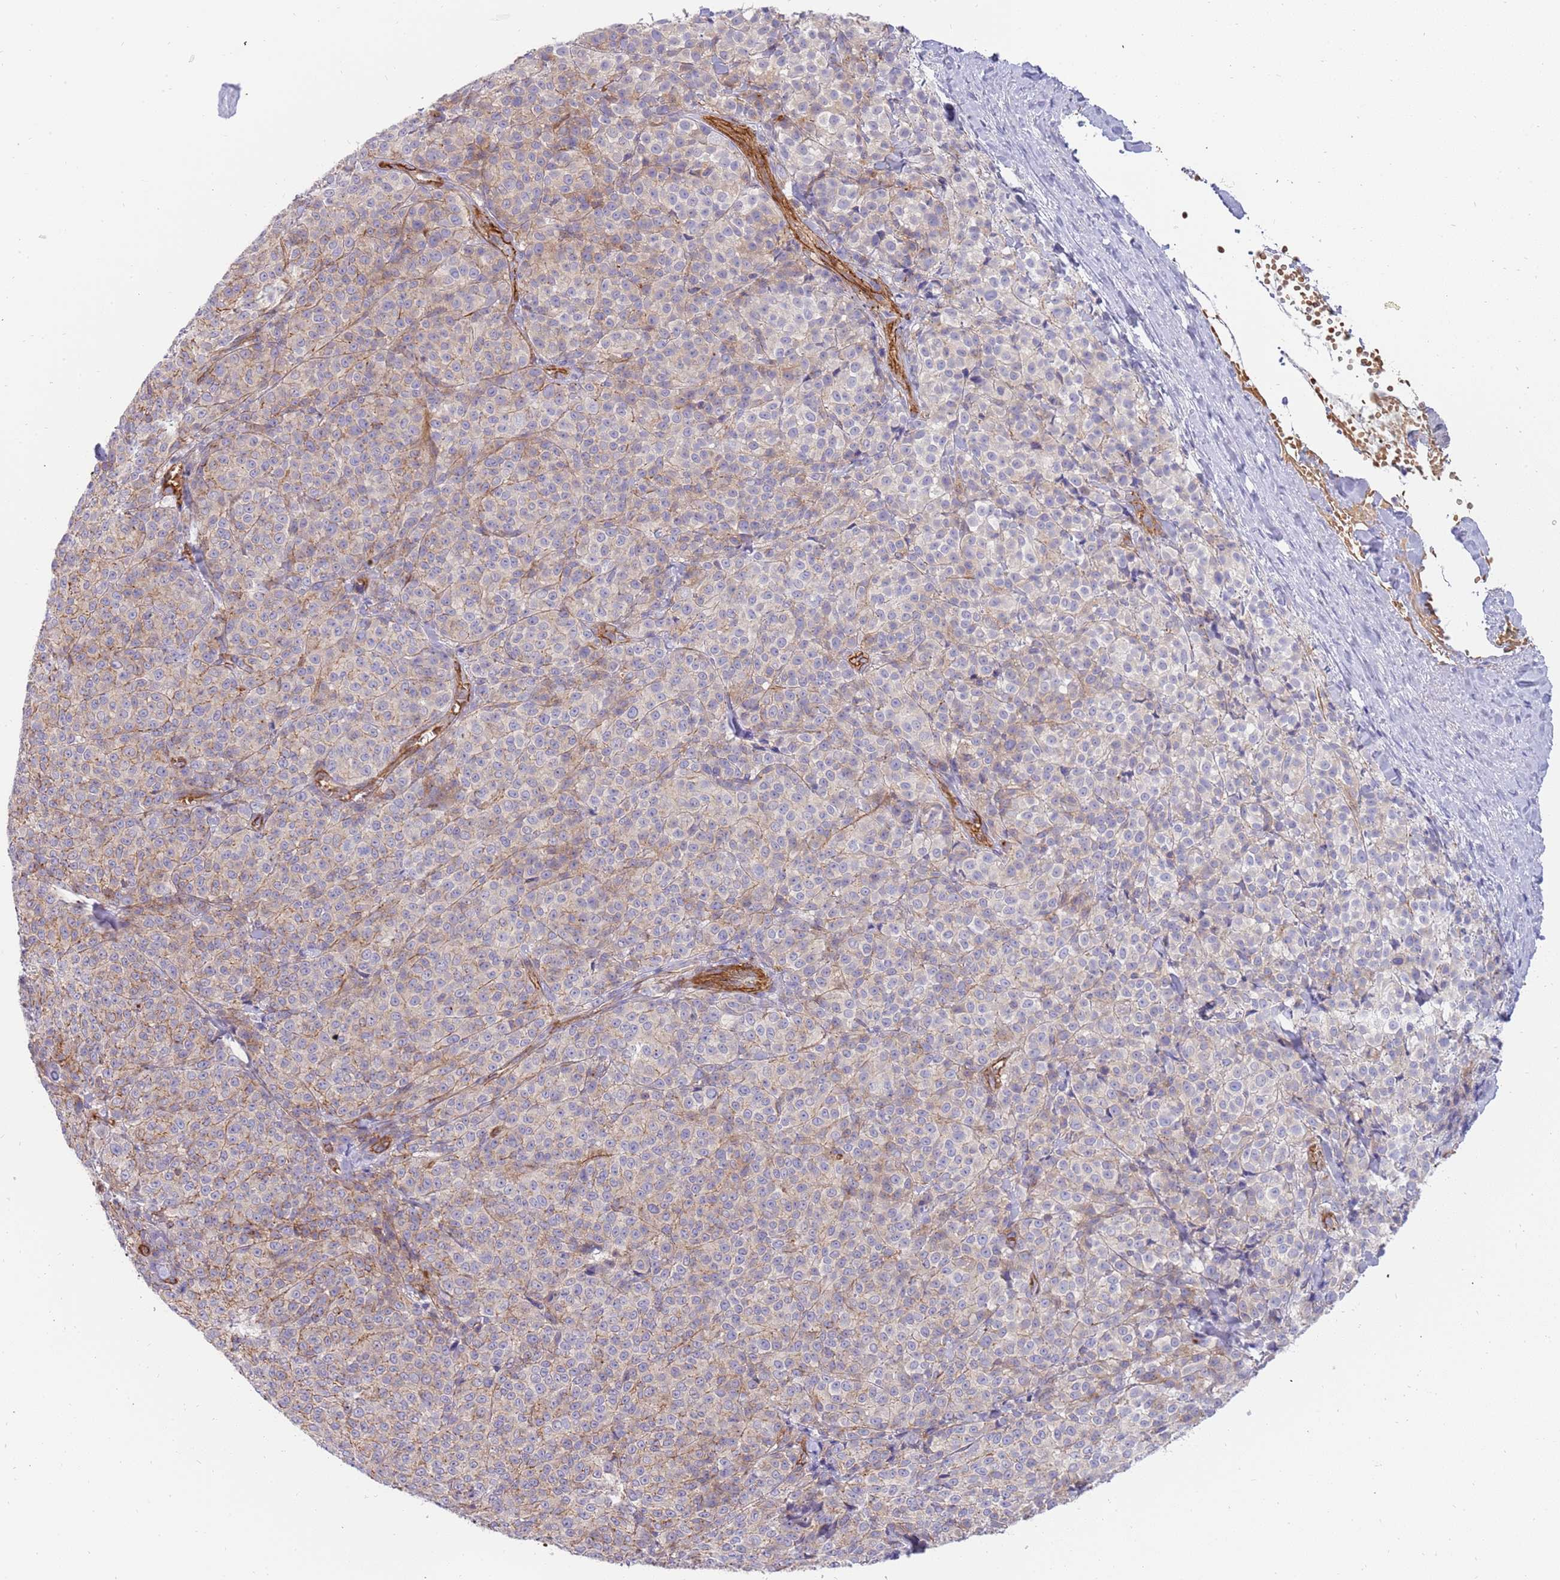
{"staining": {"intensity": "negative", "quantity": "none", "location": "none"}, "tissue": "melanoma", "cell_type": "Tumor cells", "image_type": "cancer", "snomed": [{"axis": "morphology", "description": "Normal tissue, NOS"}, {"axis": "morphology", "description": "Malignant melanoma, NOS"}, {"axis": "topography", "description": "Skin"}], "caption": "Immunohistochemistry (IHC) image of melanoma stained for a protein (brown), which displays no positivity in tumor cells.", "gene": "GFRAL", "patient": {"sex": "female", "age": 34}}